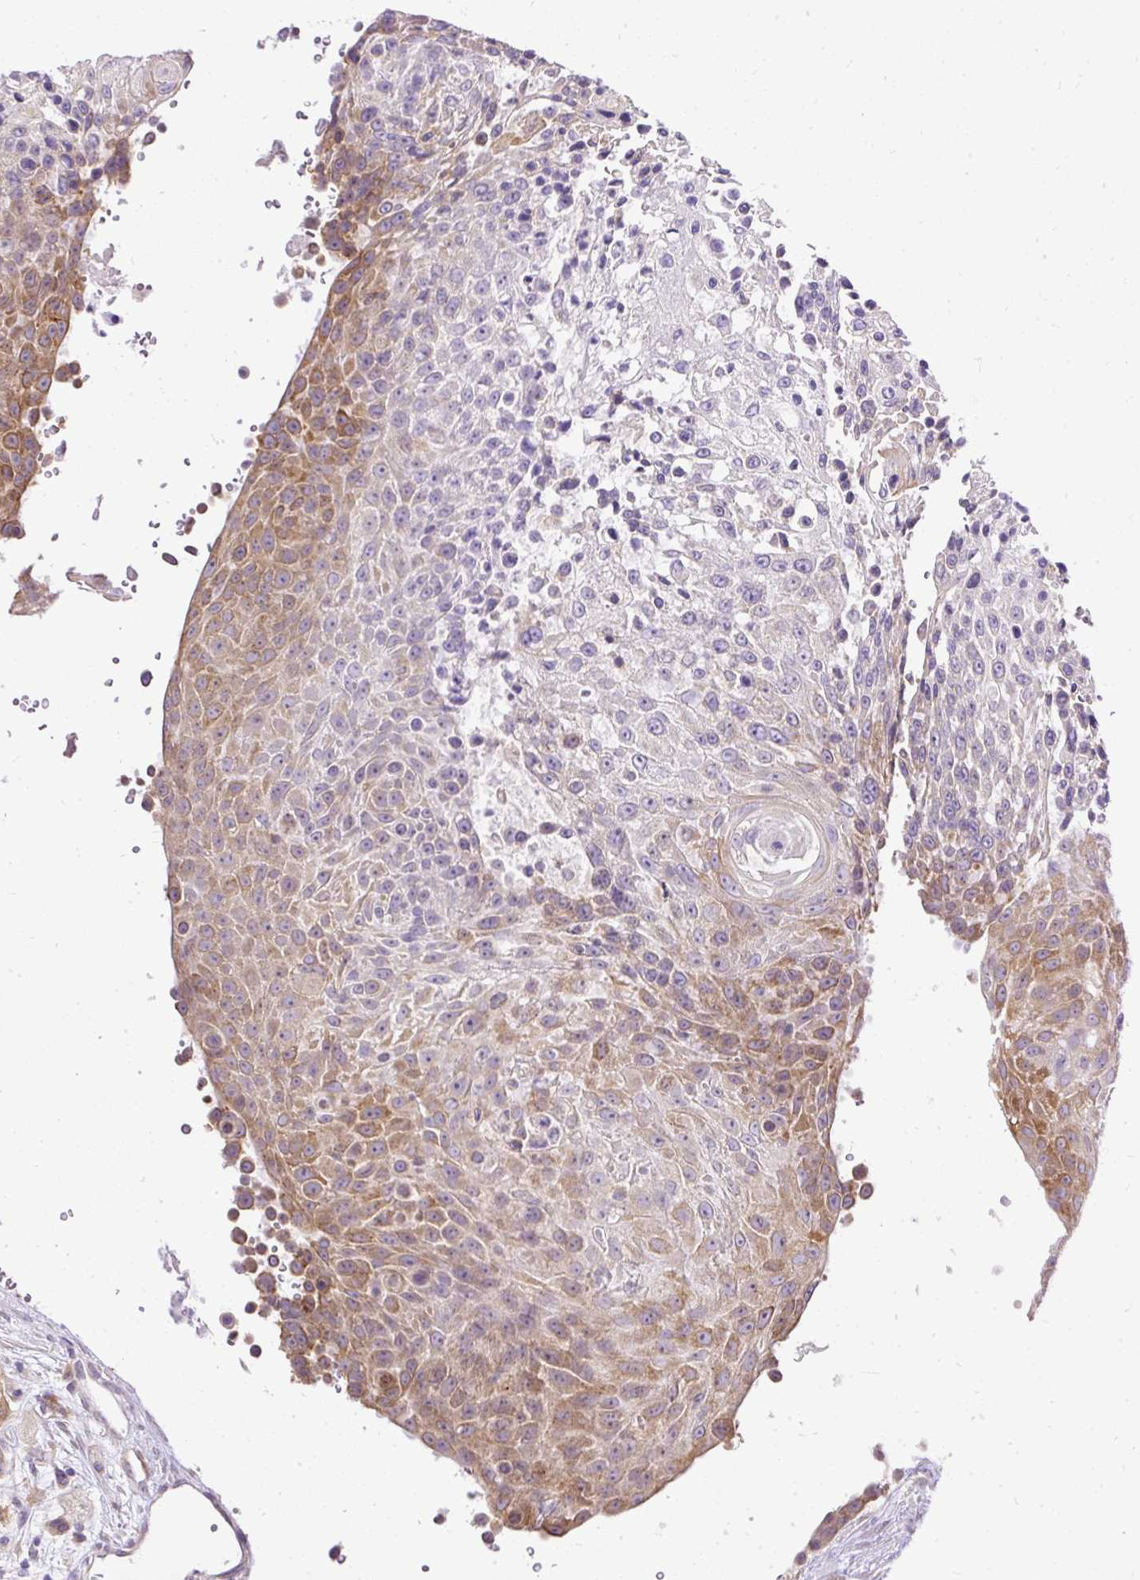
{"staining": {"intensity": "moderate", "quantity": "25%-75%", "location": "cytoplasmic/membranous"}, "tissue": "urothelial cancer", "cell_type": "Tumor cells", "image_type": "cancer", "snomed": [{"axis": "morphology", "description": "Urothelial carcinoma, High grade"}, {"axis": "topography", "description": "Urinary bladder"}], "caption": "Approximately 25%-75% of tumor cells in human high-grade urothelial carcinoma reveal moderate cytoplasmic/membranous protein staining as visualized by brown immunohistochemical staining.", "gene": "AMFR", "patient": {"sex": "female", "age": 63}}